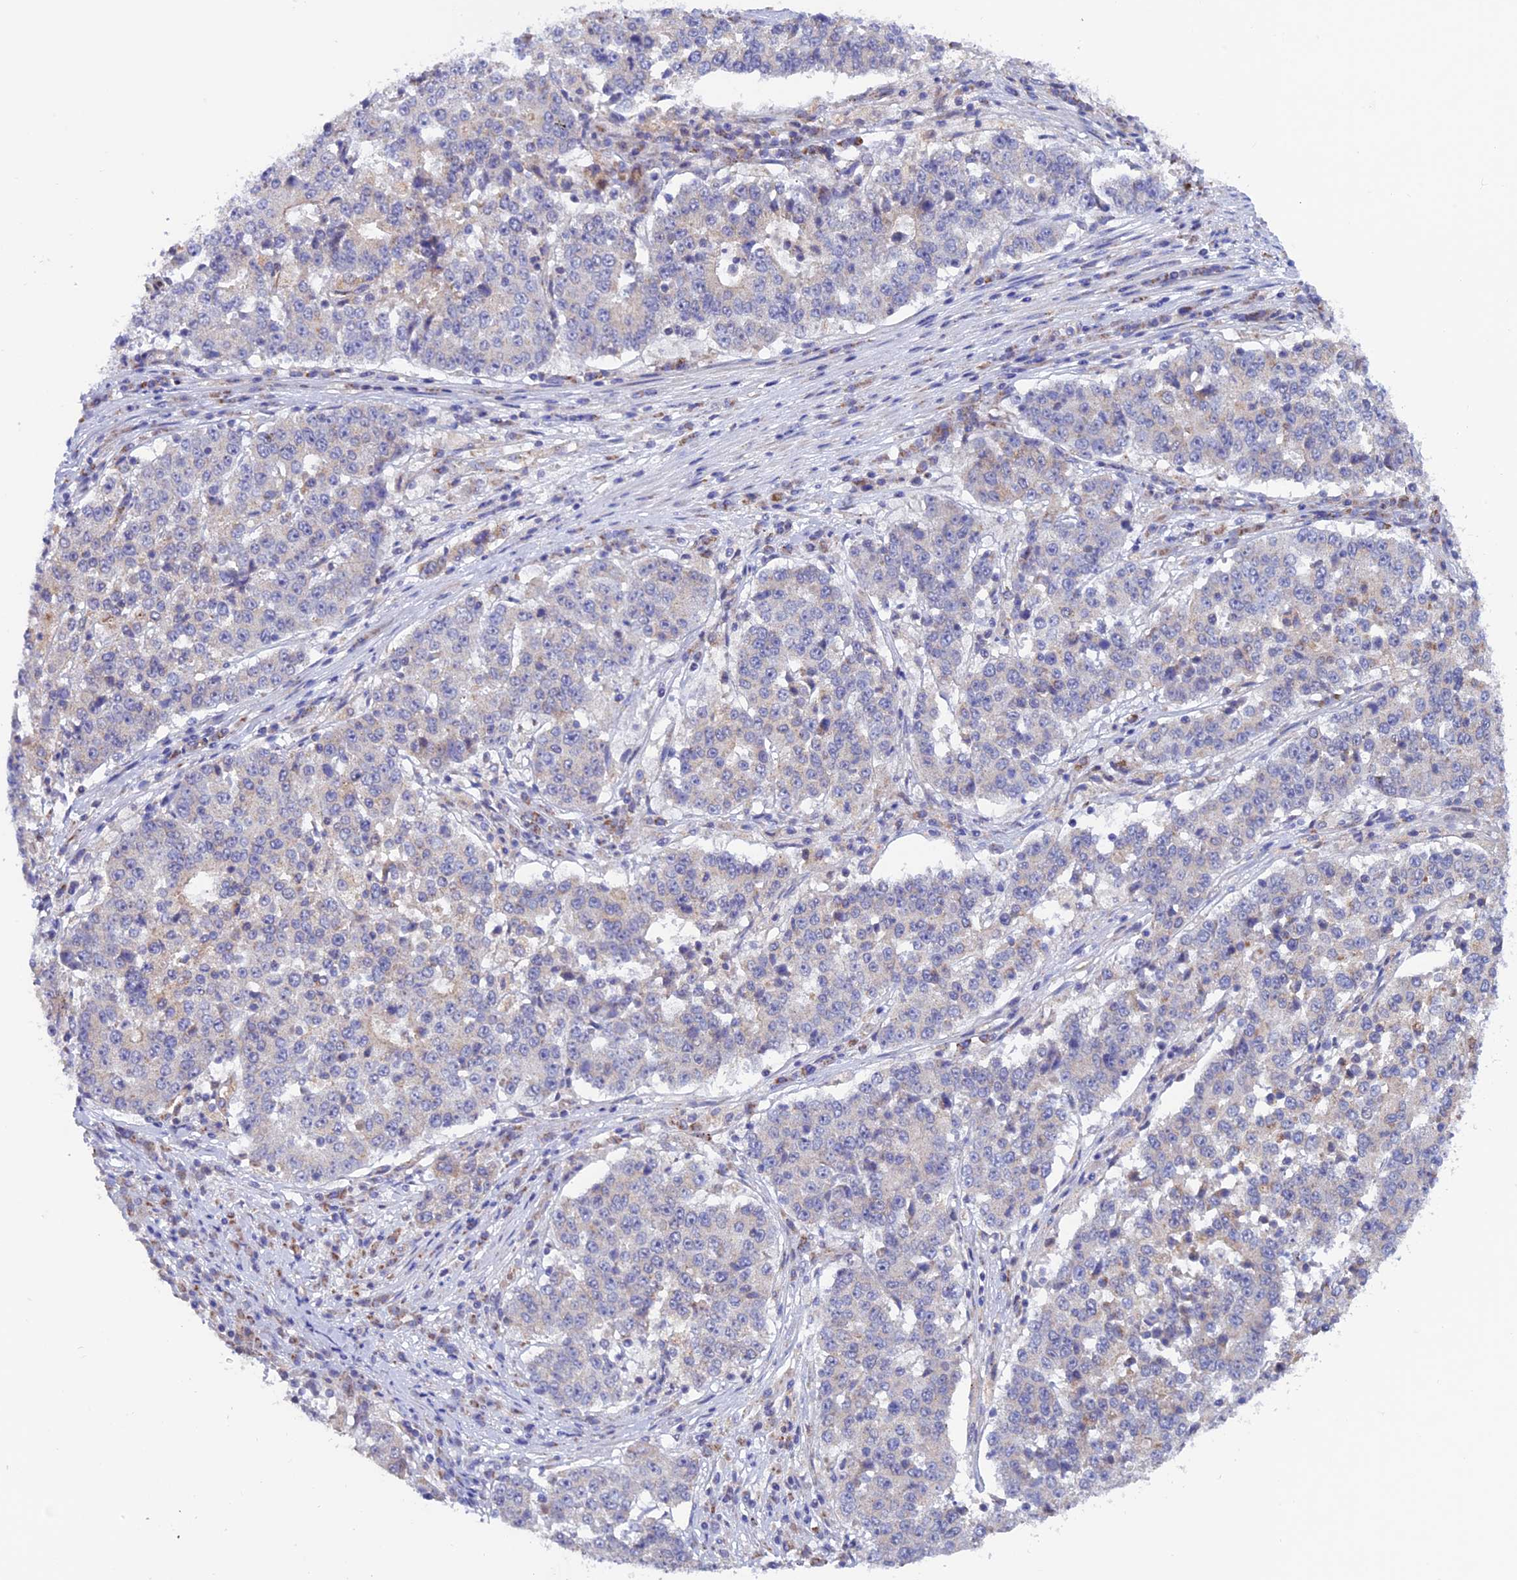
{"staining": {"intensity": "negative", "quantity": "none", "location": "none"}, "tissue": "stomach cancer", "cell_type": "Tumor cells", "image_type": "cancer", "snomed": [{"axis": "morphology", "description": "Adenocarcinoma, NOS"}, {"axis": "topography", "description": "Stomach"}], "caption": "Tumor cells are negative for brown protein staining in stomach cancer (adenocarcinoma).", "gene": "ETFDH", "patient": {"sex": "male", "age": 59}}